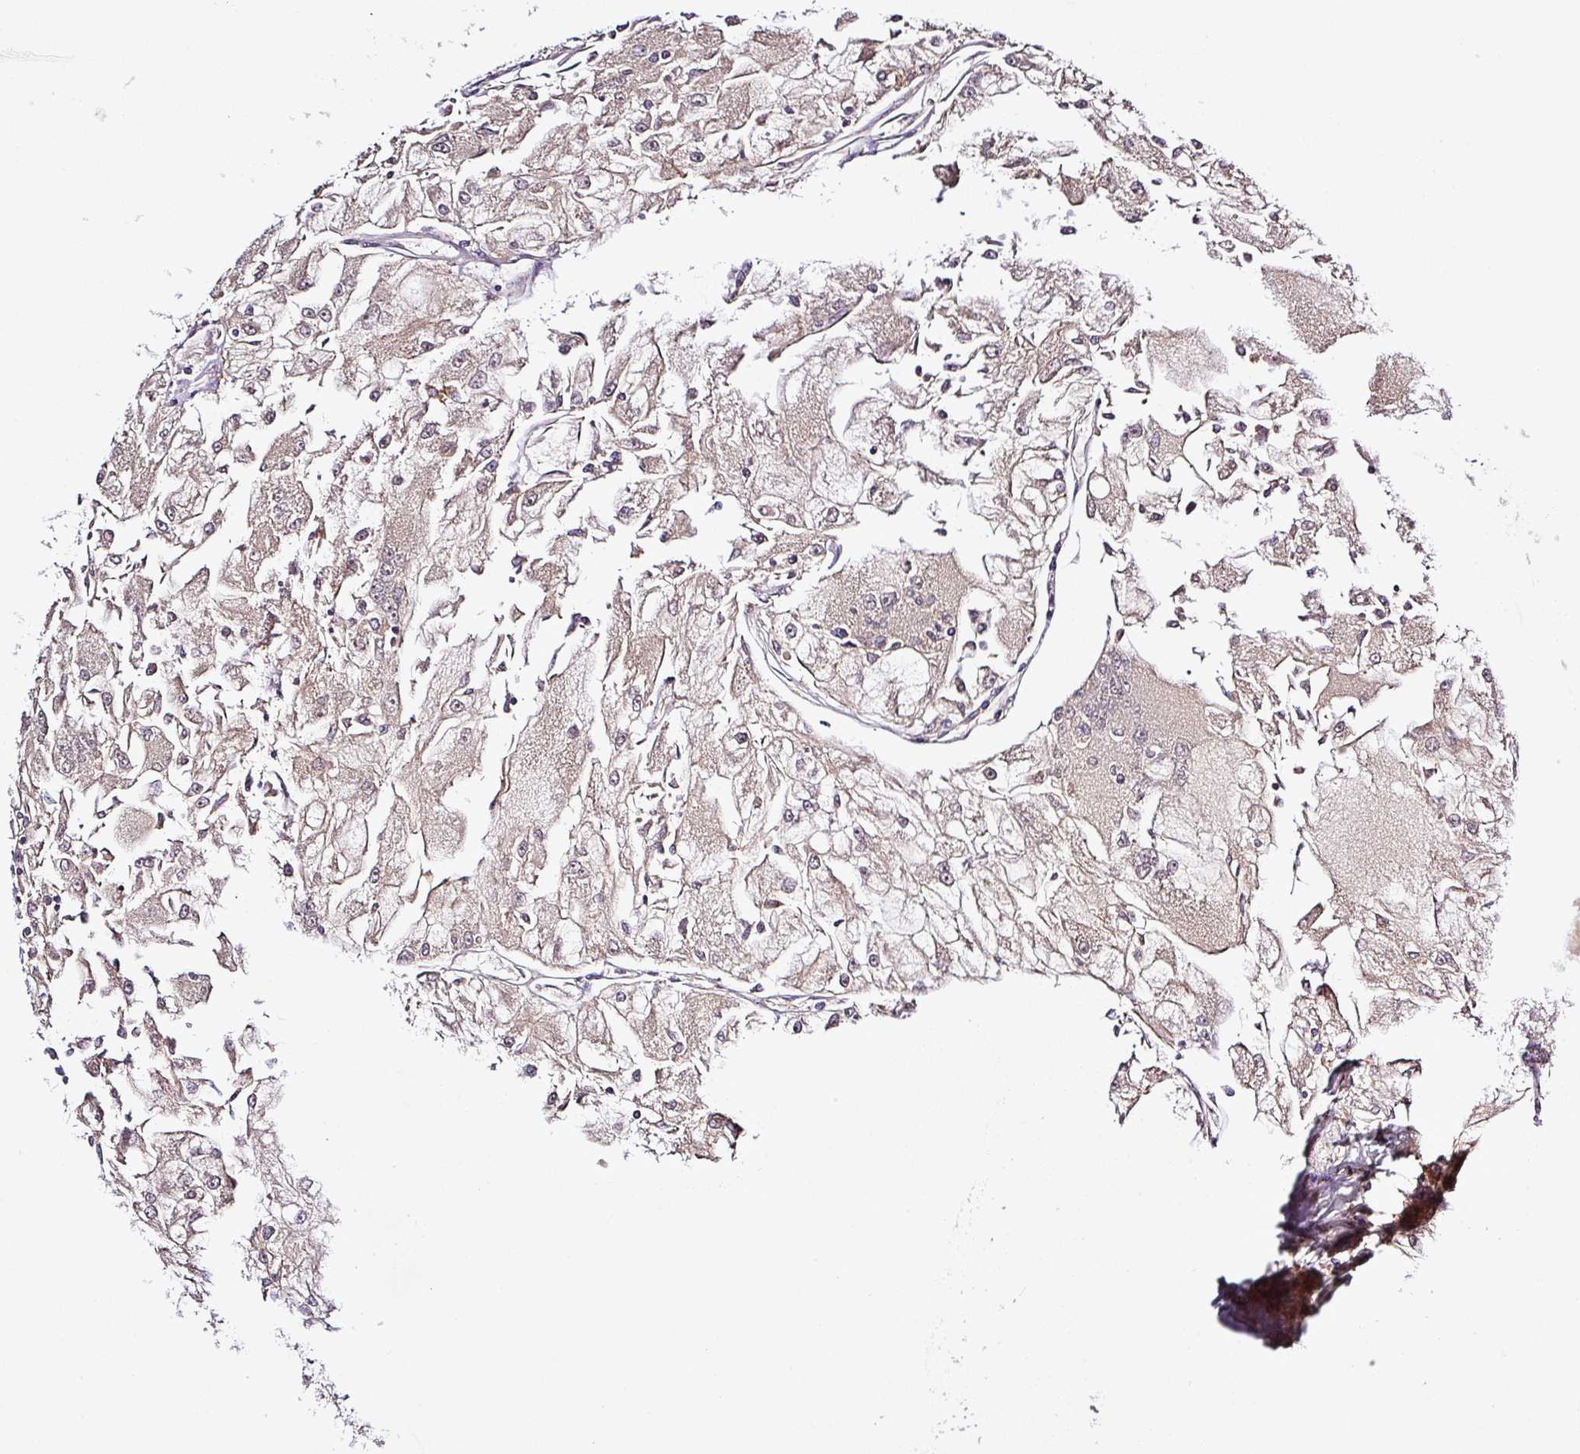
{"staining": {"intensity": "weak", "quantity": ">75%", "location": "cytoplasmic/membranous"}, "tissue": "renal cancer", "cell_type": "Tumor cells", "image_type": "cancer", "snomed": [{"axis": "morphology", "description": "Adenocarcinoma, NOS"}, {"axis": "topography", "description": "Kidney"}], "caption": "Adenocarcinoma (renal) tissue reveals weak cytoplasmic/membranous expression in approximately >75% of tumor cells", "gene": "ZNF513", "patient": {"sex": "female", "age": 72}}